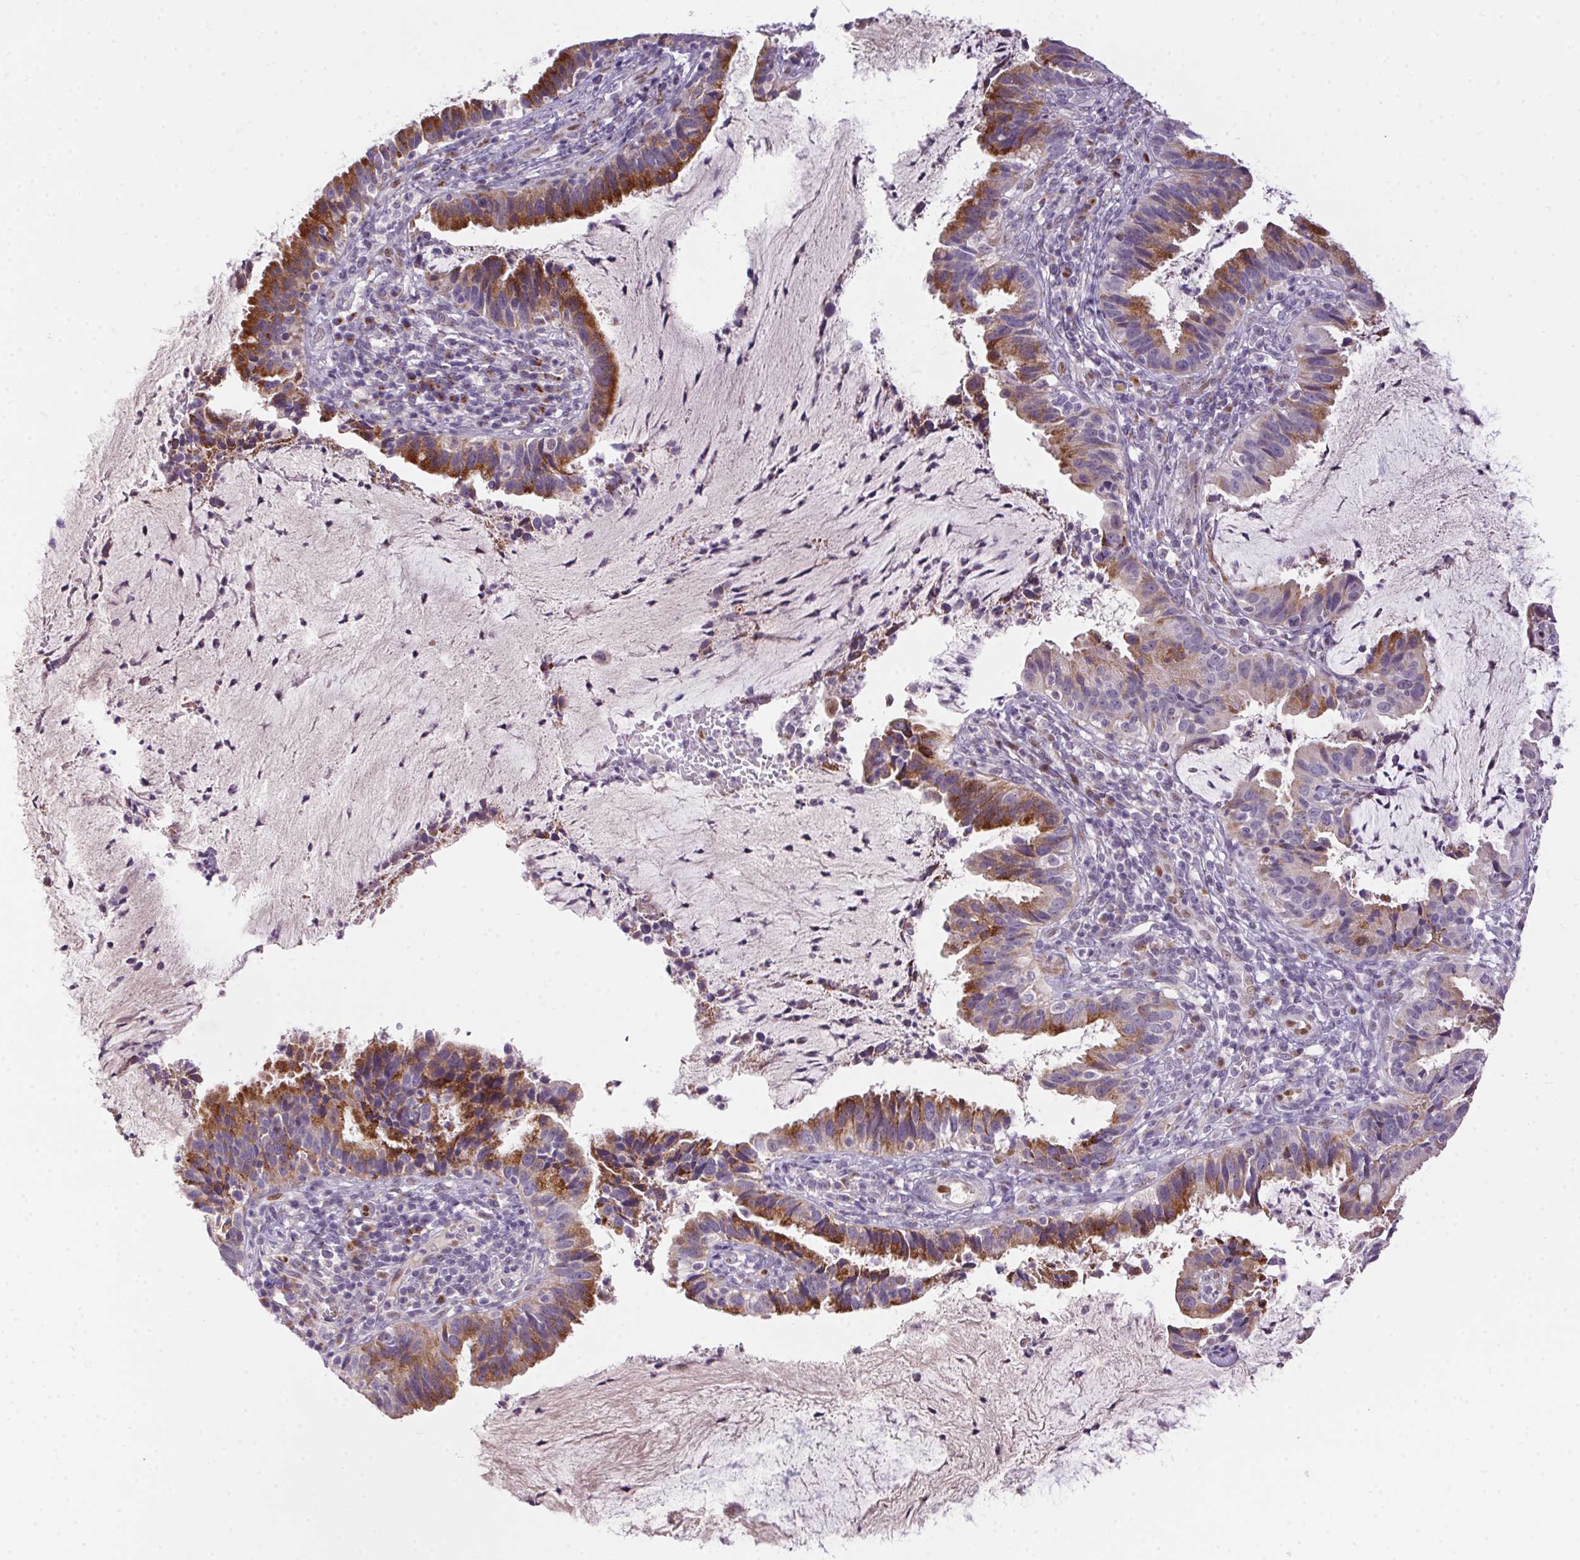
{"staining": {"intensity": "moderate", "quantity": "25%-75%", "location": "cytoplasmic/membranous"}, "tissue": "cervical cancer", "cell_type": "Tumor cells", "image_type": "cancer", "snomed": [{"axis": "morphology", "description": "Adenocarcinoma, NOS"}, {"axis": "topography", "description": "Cervix"}], "caption": "A micrograph showing moderate cytoplasmic/membranous staining in about 25%-75% of tumor cells in adenocarcinoma (cervical), as visualized by brown immunohistochemical staining.", "gene": "SP9", "patient": {"sex": "female", "age": 34}}